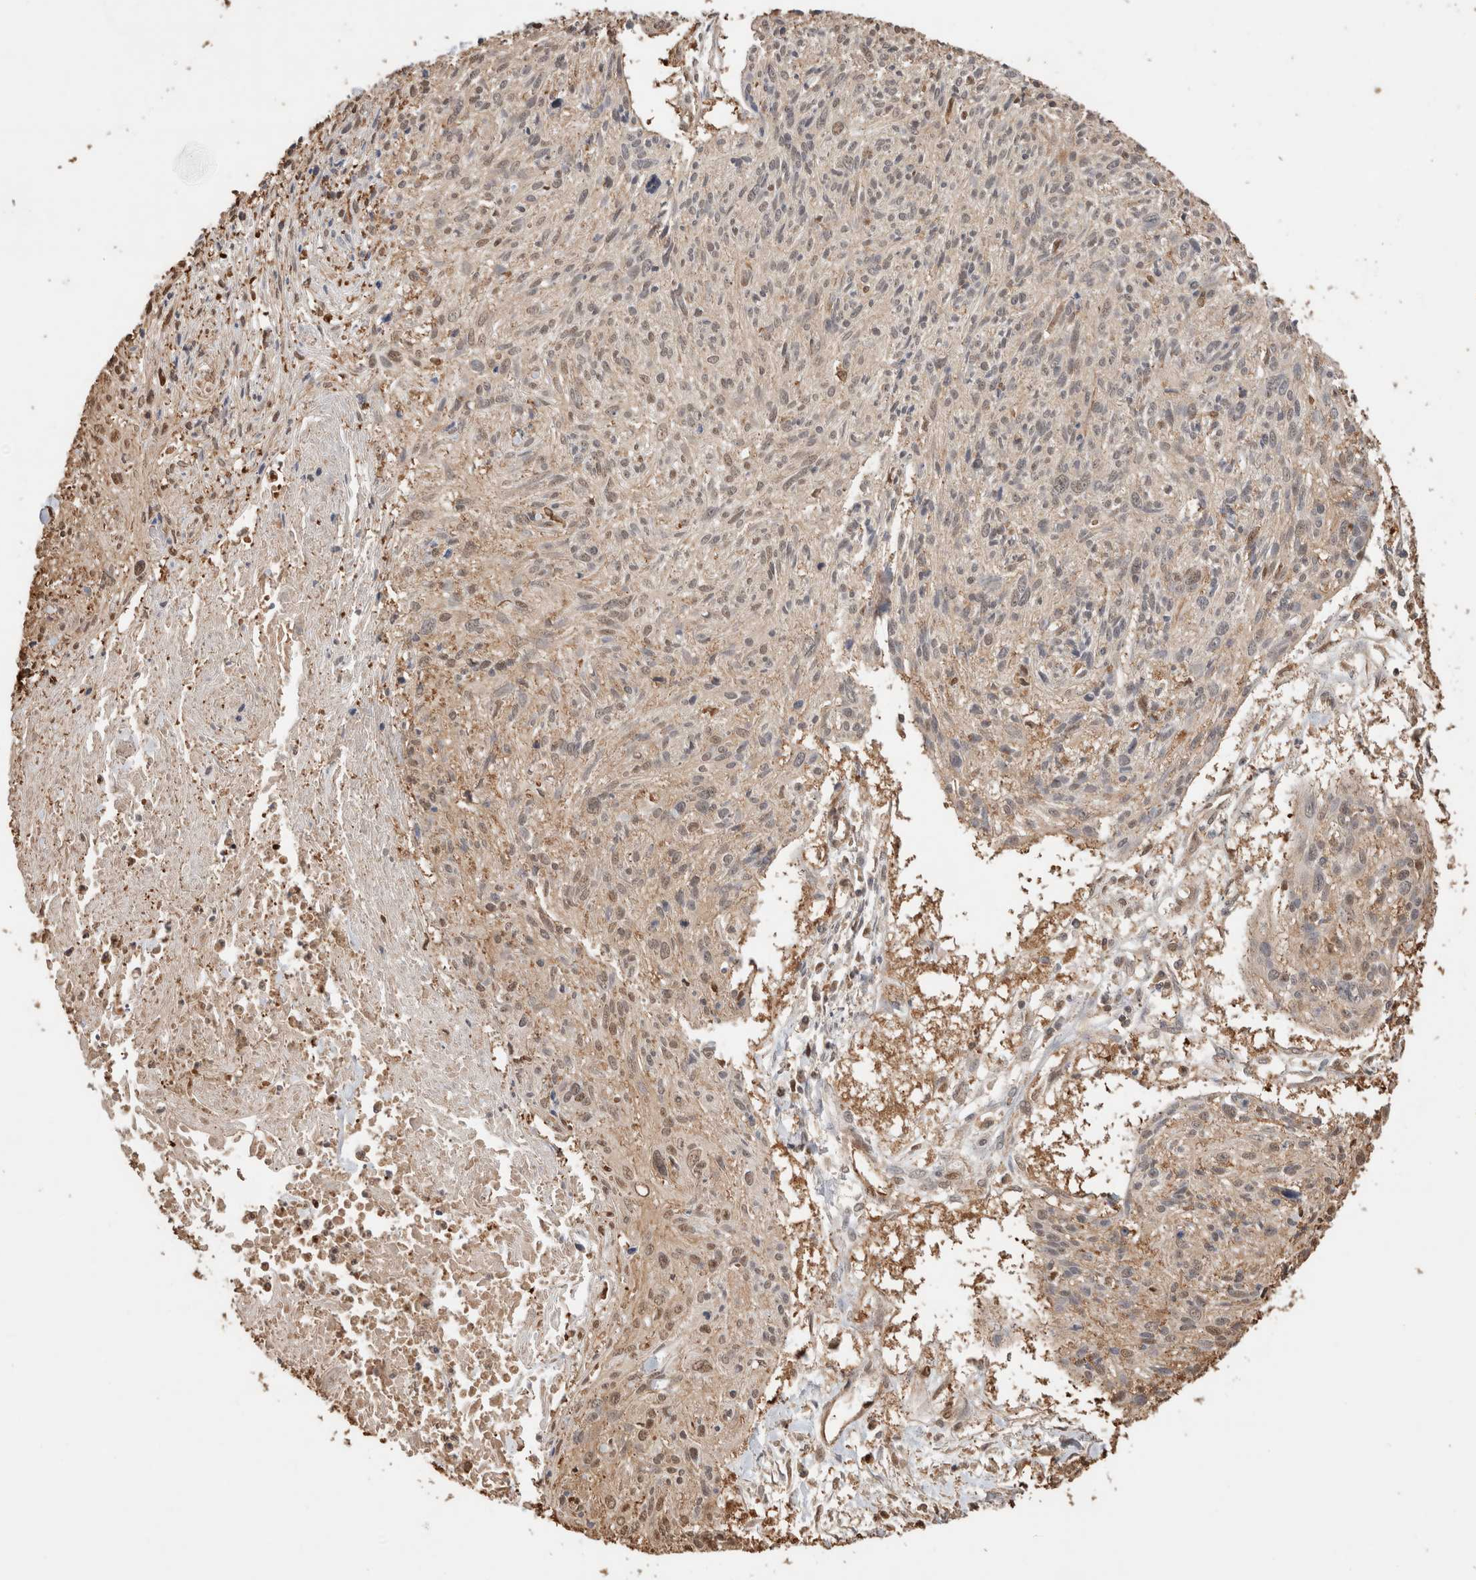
{"staining": {"intensity": "weak", "quantity": ">75%", "location": "nuclear"}, "tissue": "cervical cancer", "cell_type": "Tumor cells", "image_type": "cancer", "snomed": [{"axis": "morphology", "description": "Squamous cell carcinoma, NOS"}, {"axis": "topography", "description": "Cervix"}], "caption": "A brown stain labels weak nuclear expression of a protein in cervical cancer (squamous cell carcinoma) tumor cells.", "gene": "YWHAH", "patient": {"sex": "female", "age": 51}}